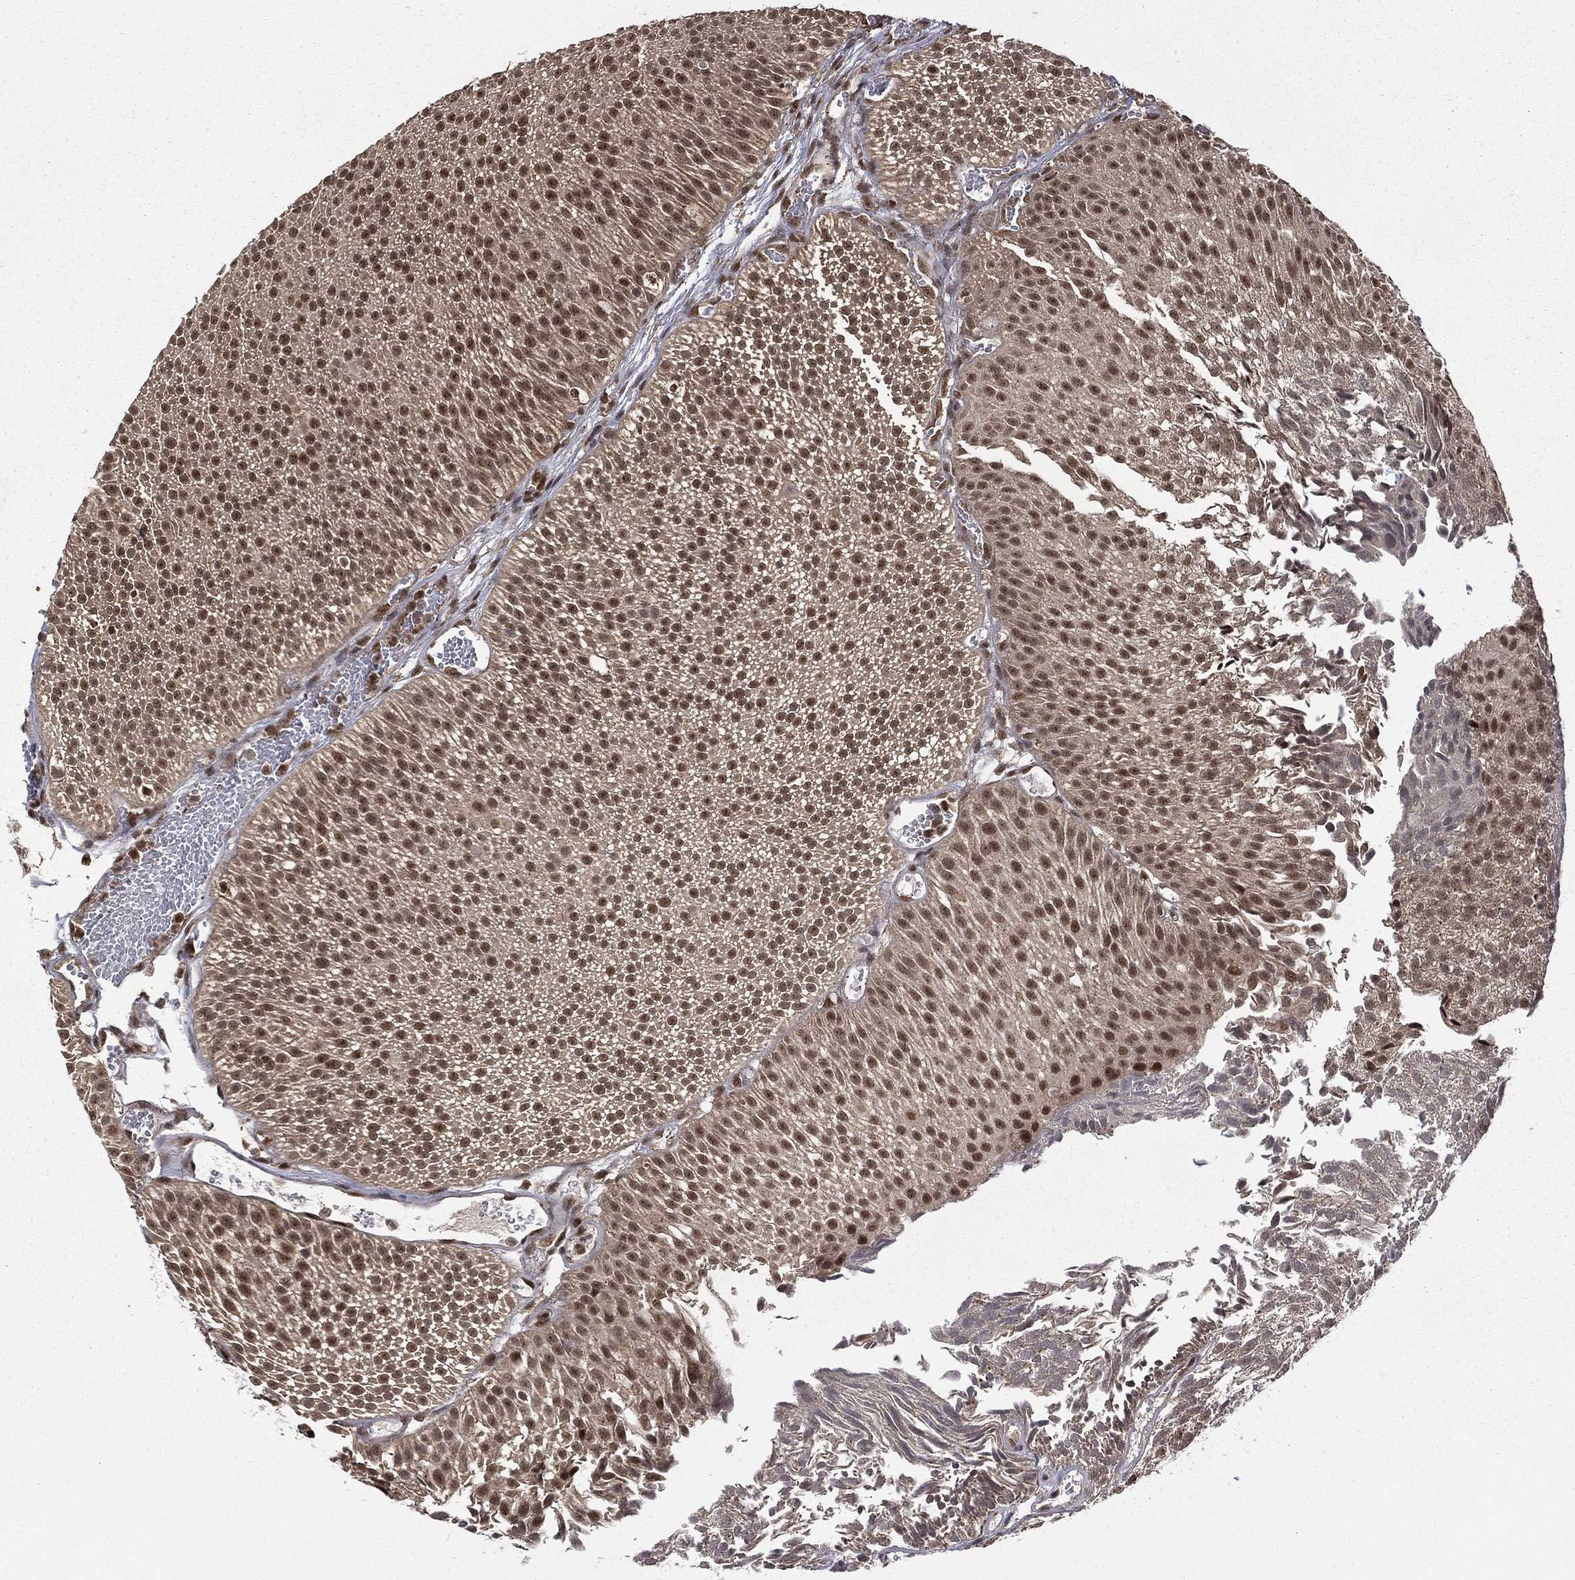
{"staining": {"intensity": "moderate", "quantity": ">75%", "location": "nuclear"}, "tissue": "urothelial cancer", "cell_type": "Tumor cells", "image_type": "cancer", "snomed": [{"axis": "morphology", "description": "Urothelial carcinoma, Low grade"}, {"axis": "topography", "description": "Urinary bladder"}], "caption": "Urothelial cancer stained for a protein exhibits moderate nuclear positivity in tumor cells.", "gene": "JMJD6", "patient": {"sex": "male", "age": 65}}